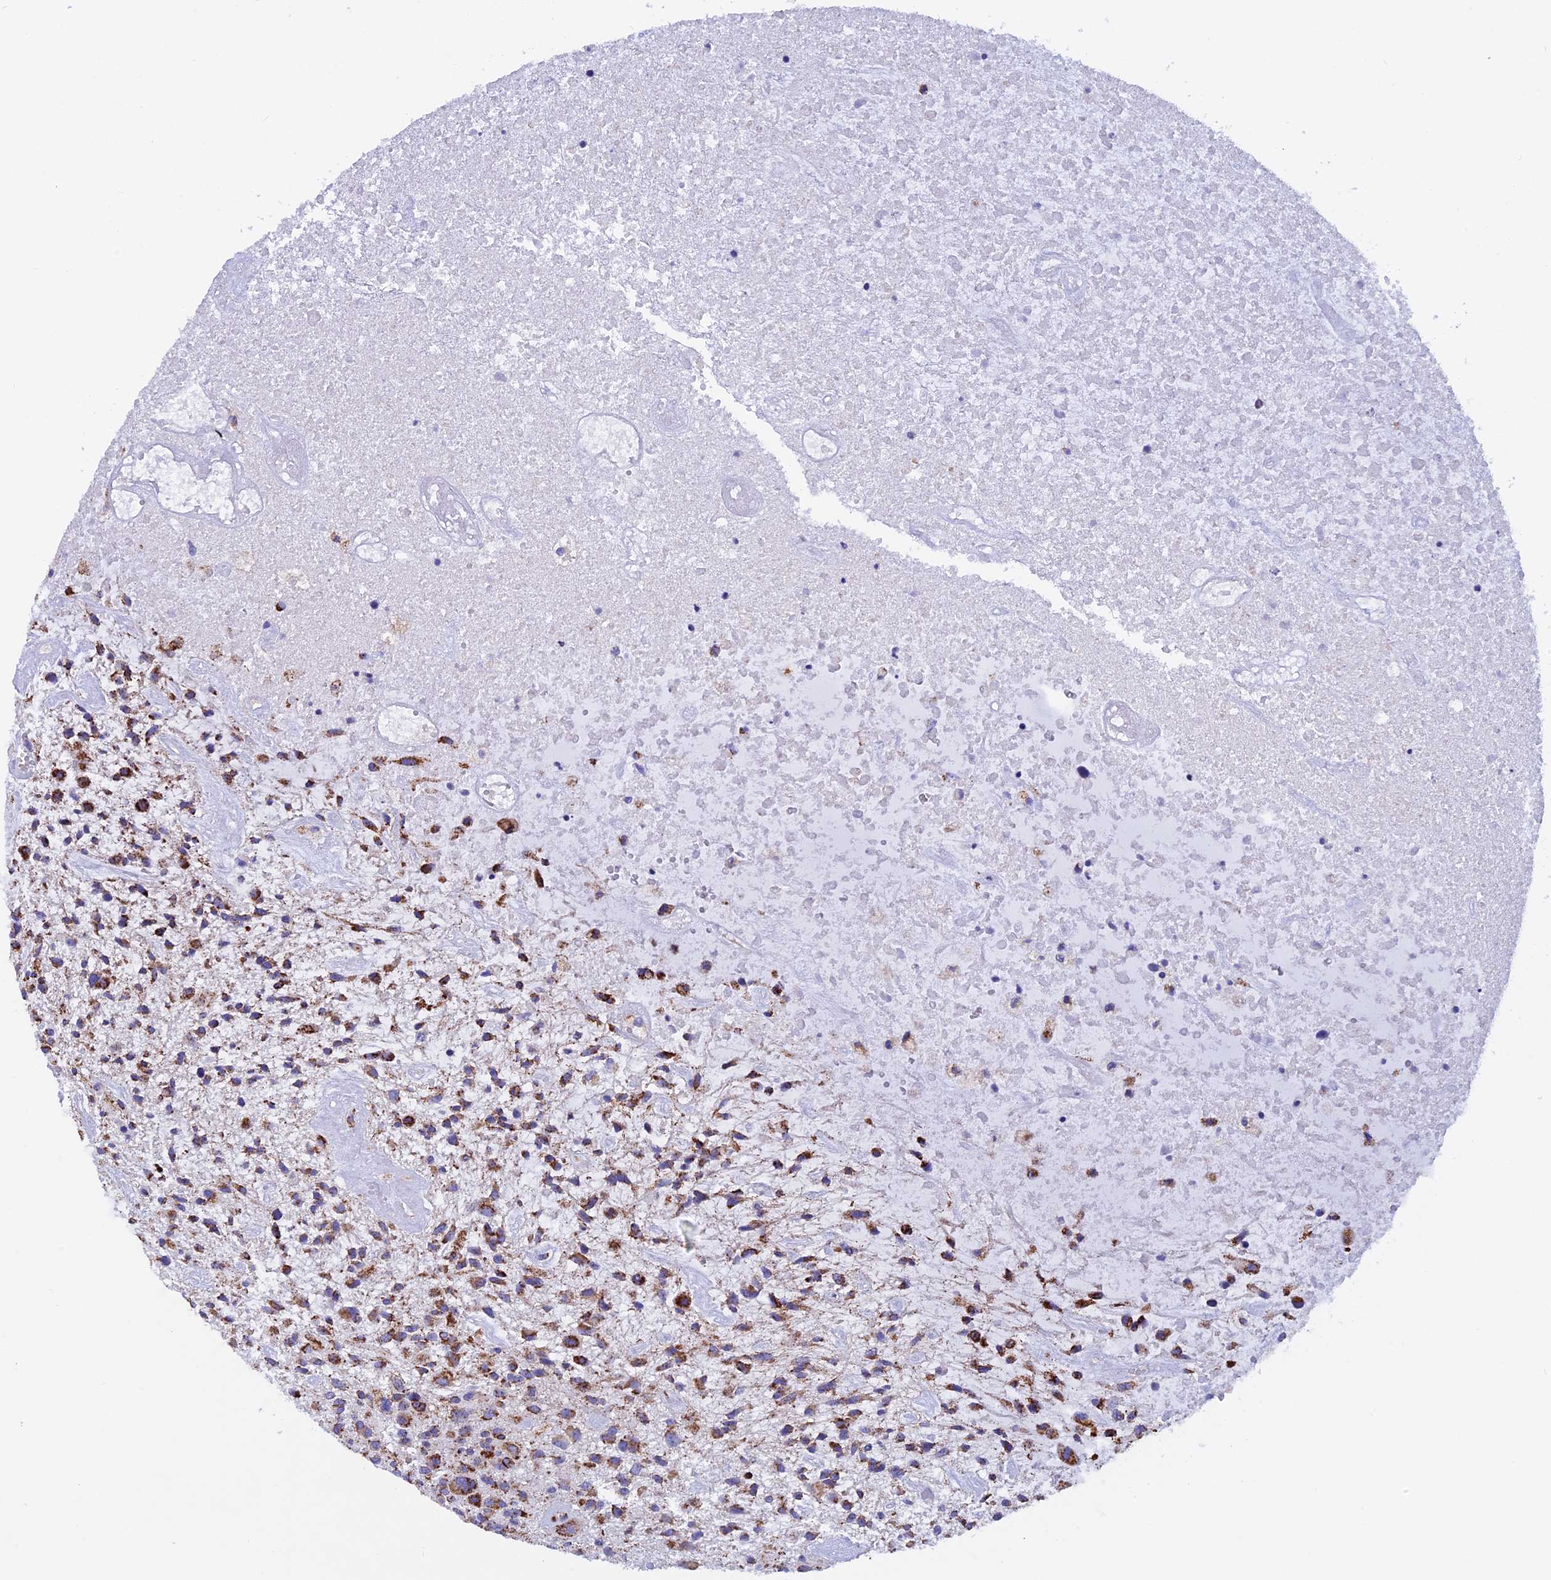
{"staining": {"intensity": "strong", "quantity": ">75%", "location": "cytoplasmic/membranous"}, "tissue": "glioma", "cell_type": "Tumor cells", "image_type": "cancer", "snomed": [{"axis": "morphology", "description": "Glioma, malignant, High grade"}, {"axis": "topography", "description": "Brain"}], "caption": "A high amount of strong cytoplasmic/membranous positivity is identified in approximately >75% of tumor cells in glioma tissue.", "gene": "SLC8B1", "patient": {"sex": "male", "age": 47}}